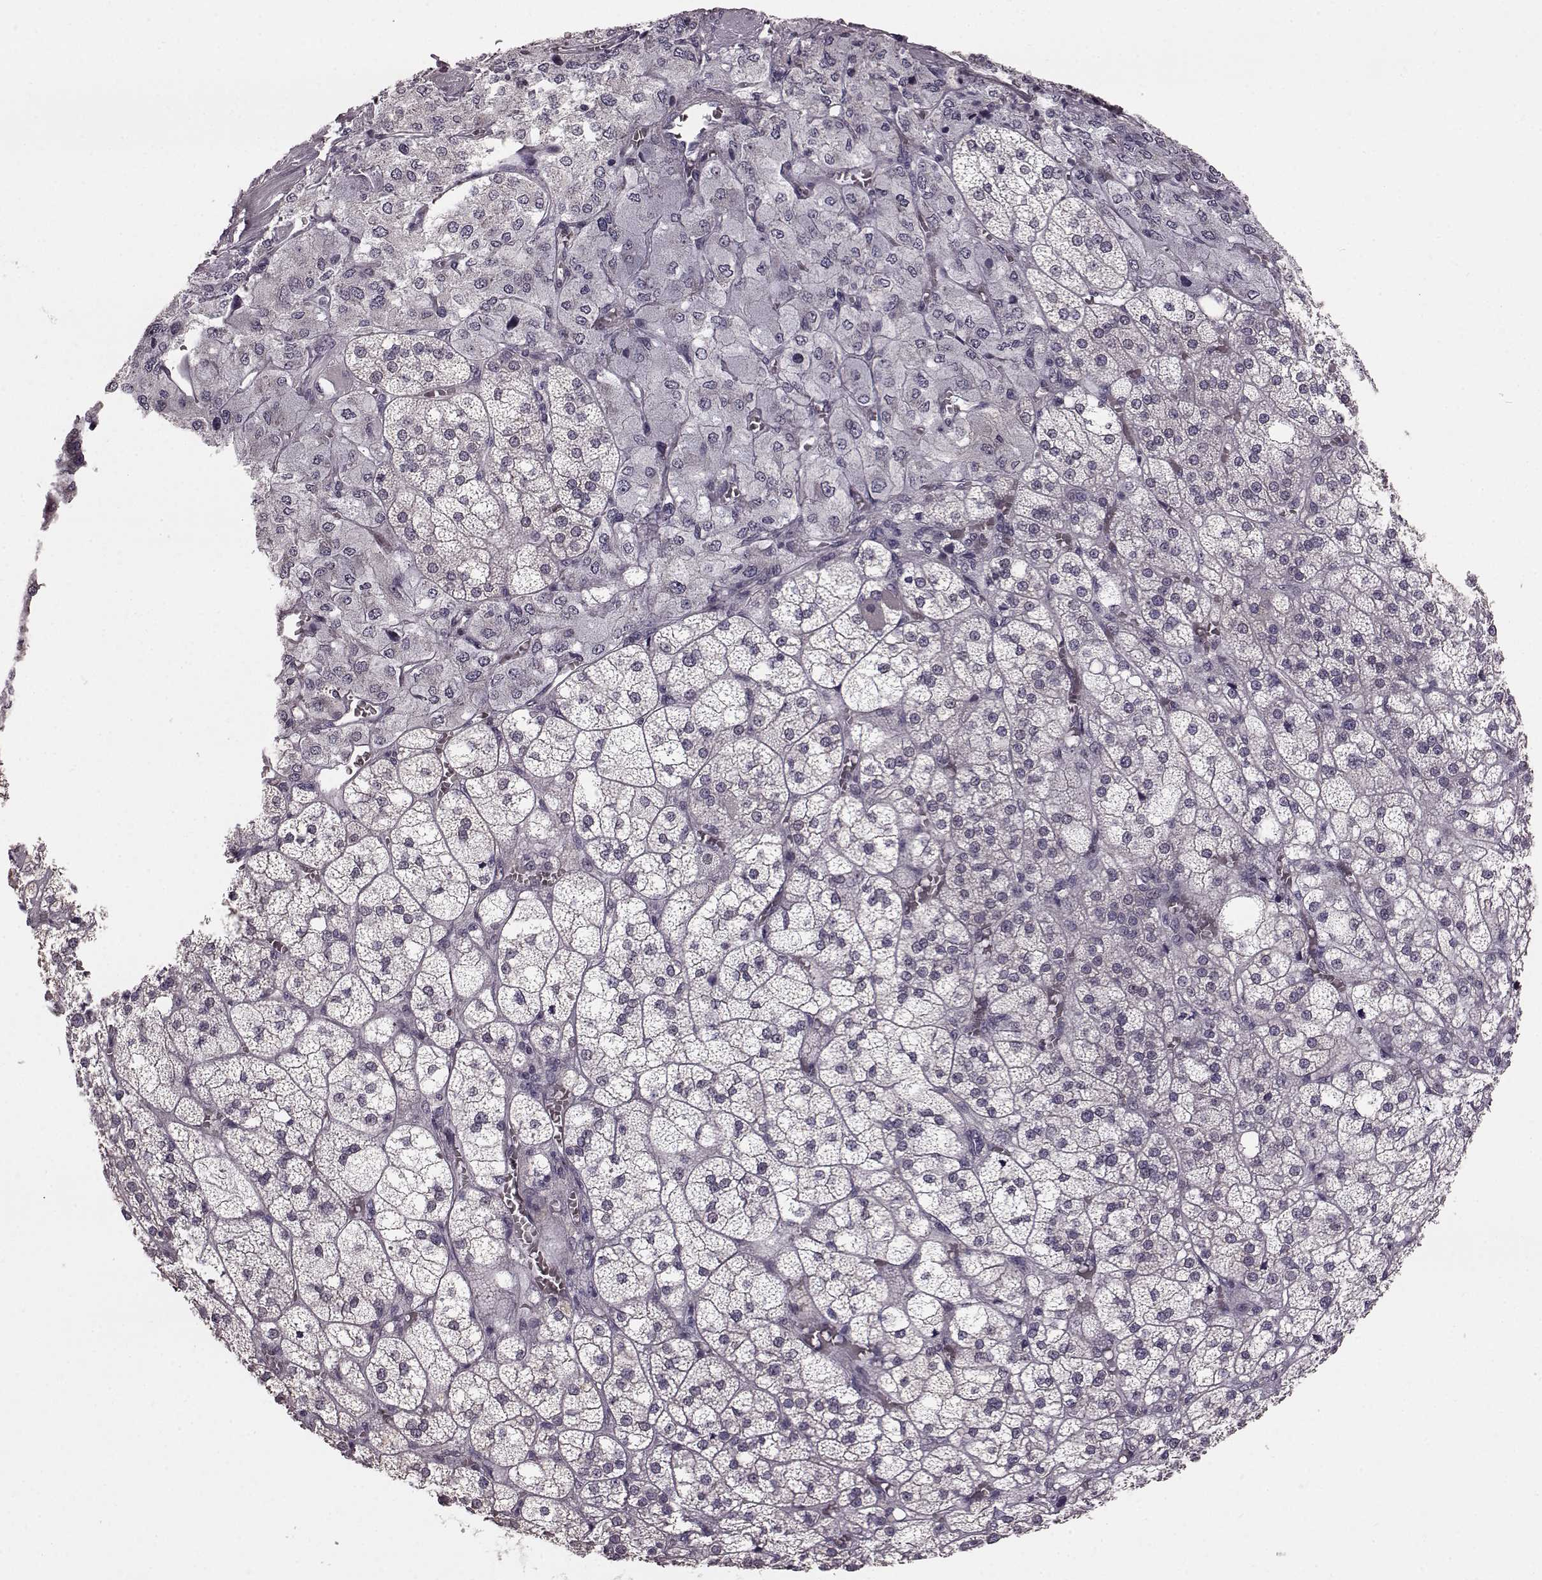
{"staining": {"intensity": "negative", "quantity": "none", "location": "none"}, "tissue": "adrenal gland", "cell_type": "Glandular cells", "image_type": "normal", "snomed": [{"axis": "morphology", "description": "Normal tissue, NOS"}, {"axis": "topography", "description": "Adrenal gland"}], "caption": "The micrograph shows no significant positivity in glandular cells of adrenal gland.", "gene": "TCHHL1", "patient": {"sex": "female", "age": 60}}